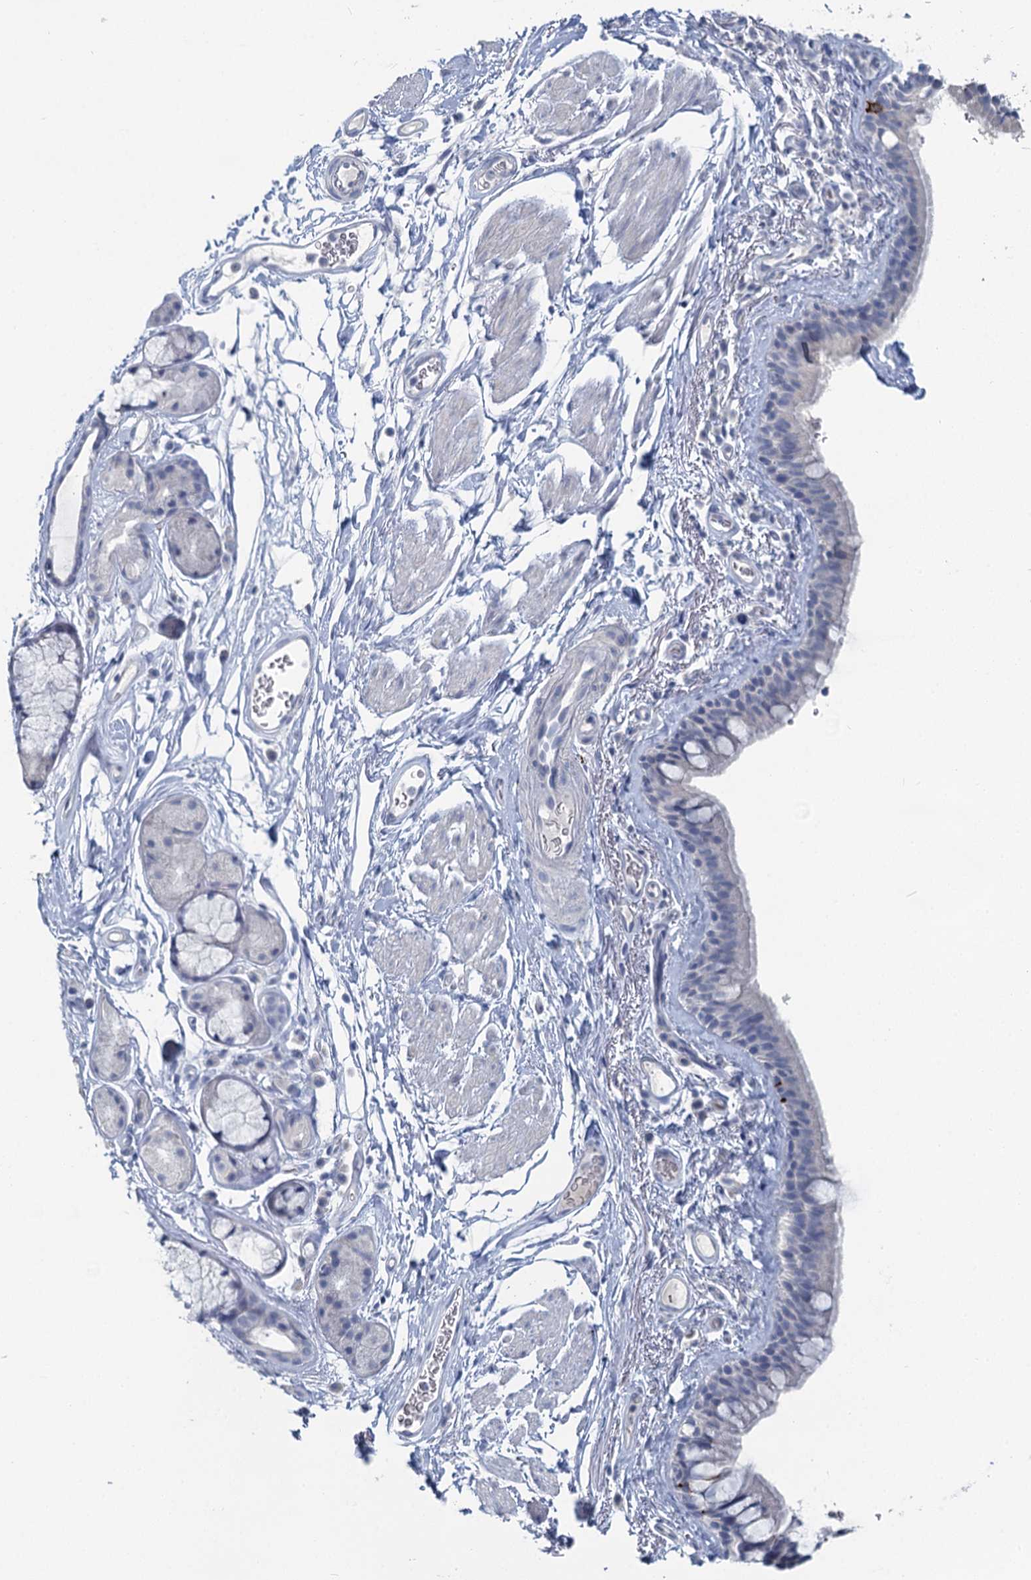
{"staining": {"intensity": "strong", "quantity": "<25%", "location": "cytoplasmic/membranous"}, "tissue": "bronchus", "cell_type": "Respiratory epithelial cells", "image_type": "normal", "snomed": [{"axis": "morphology", "description": "Normal tissue, NOS"}, {"axis": "topography", "description": "Cartilage tissue"}], "caption": "The histopathology image displays staining of benign bronchus, revealing strong cytoplasmic/membranous protein positivity (brown color) within respiratory epithelial cells. The protein of interest is stained brown, and the nuclei are stained in blue (DAB IHC with brightfield microscopy, high magnification).", "gene": "CHGA", "patient": {"sex": "male", "age": 63}}